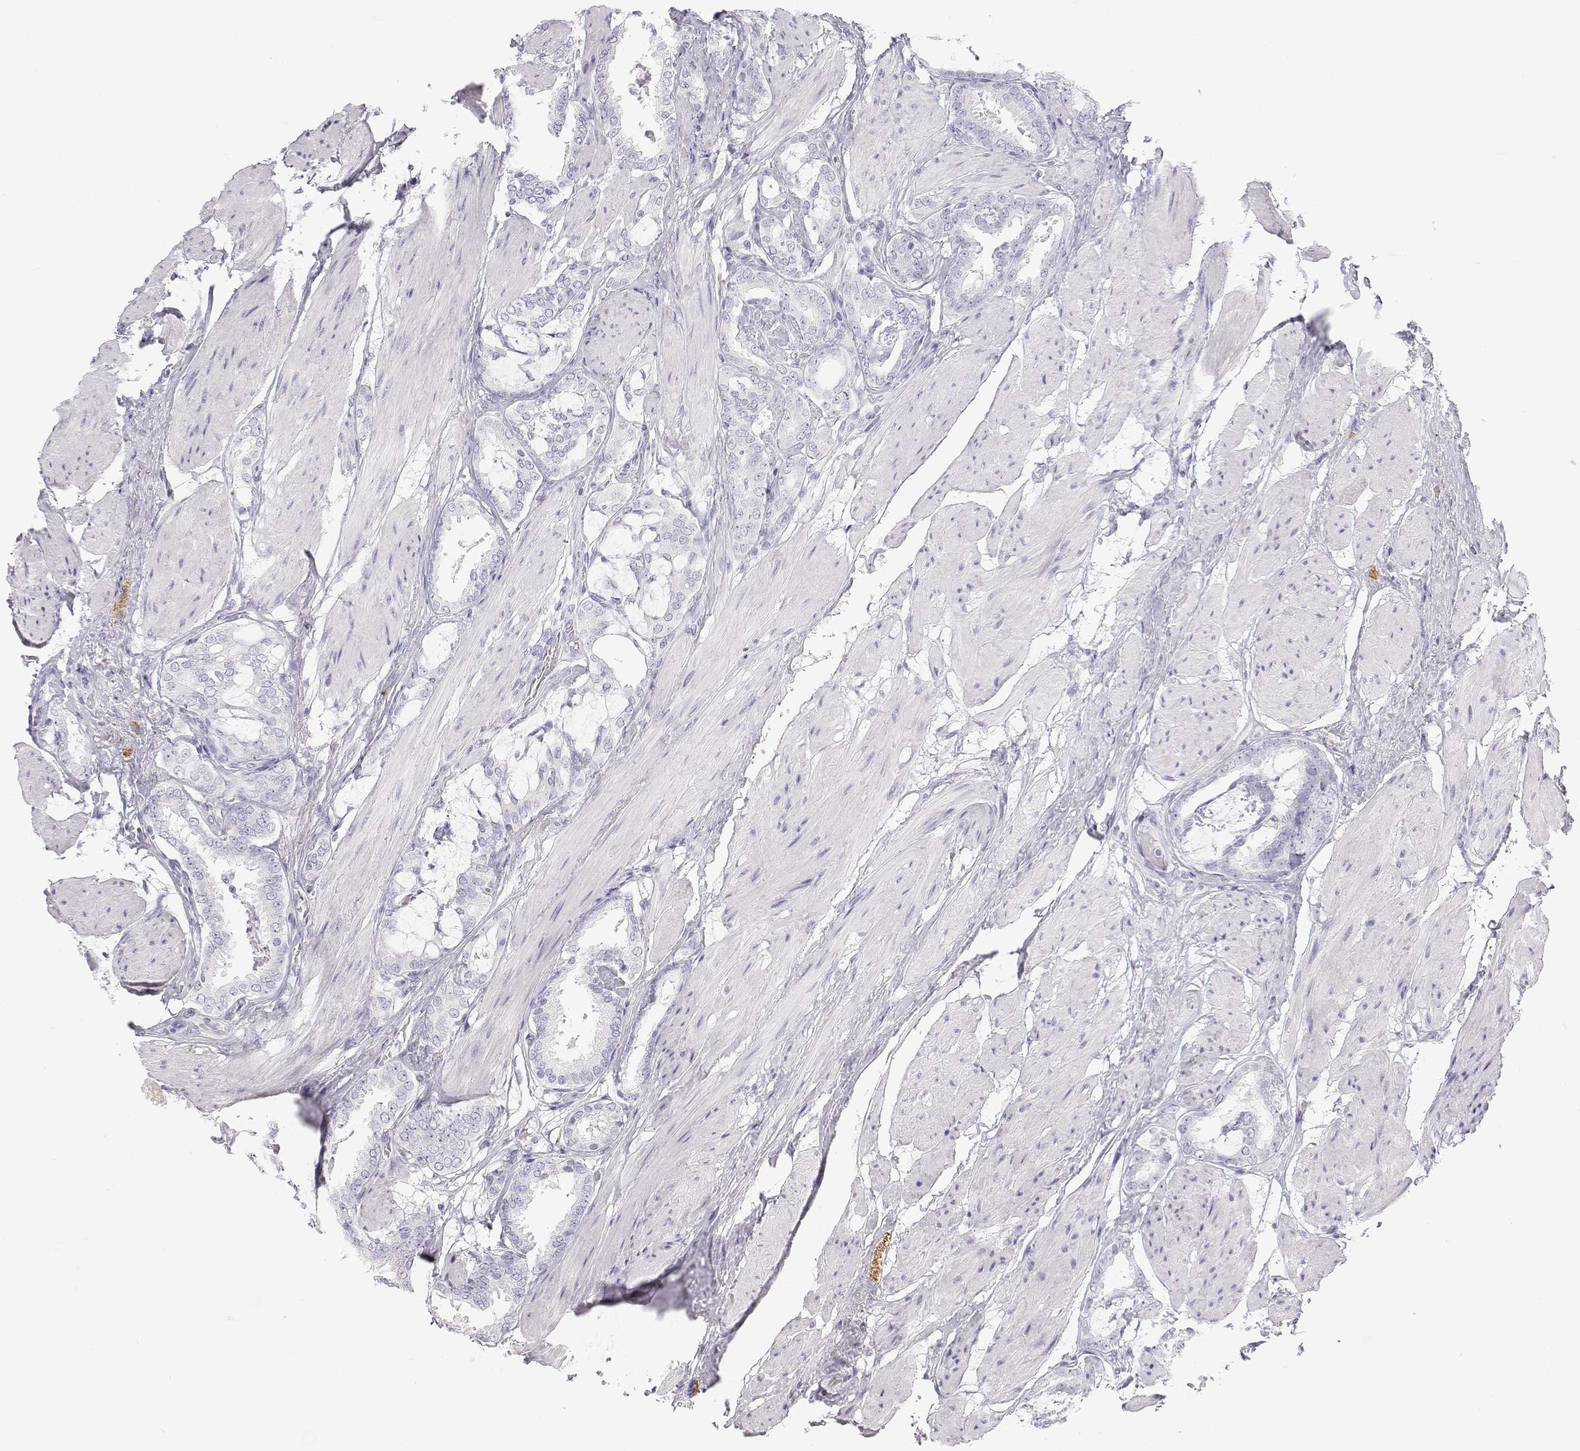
{"staining": {"intensity": "negative", "quantity": "none", "location": "none"}, "tissue": "prostate cancer", "cell_type": "Tumor cells", "image_type": "cancer", "snomed": [{"axis": "morphology", "description": "Adenocarcinoma, High grade"}, {"axis": "topography", "description": "Prostate"}], "caption": "A micrograph of human high-grade adenocarcinoma (prostate) is negative for staining in tumor cells.", "gene": "TTN", "patient": {"sex": "male", "age": 63}}